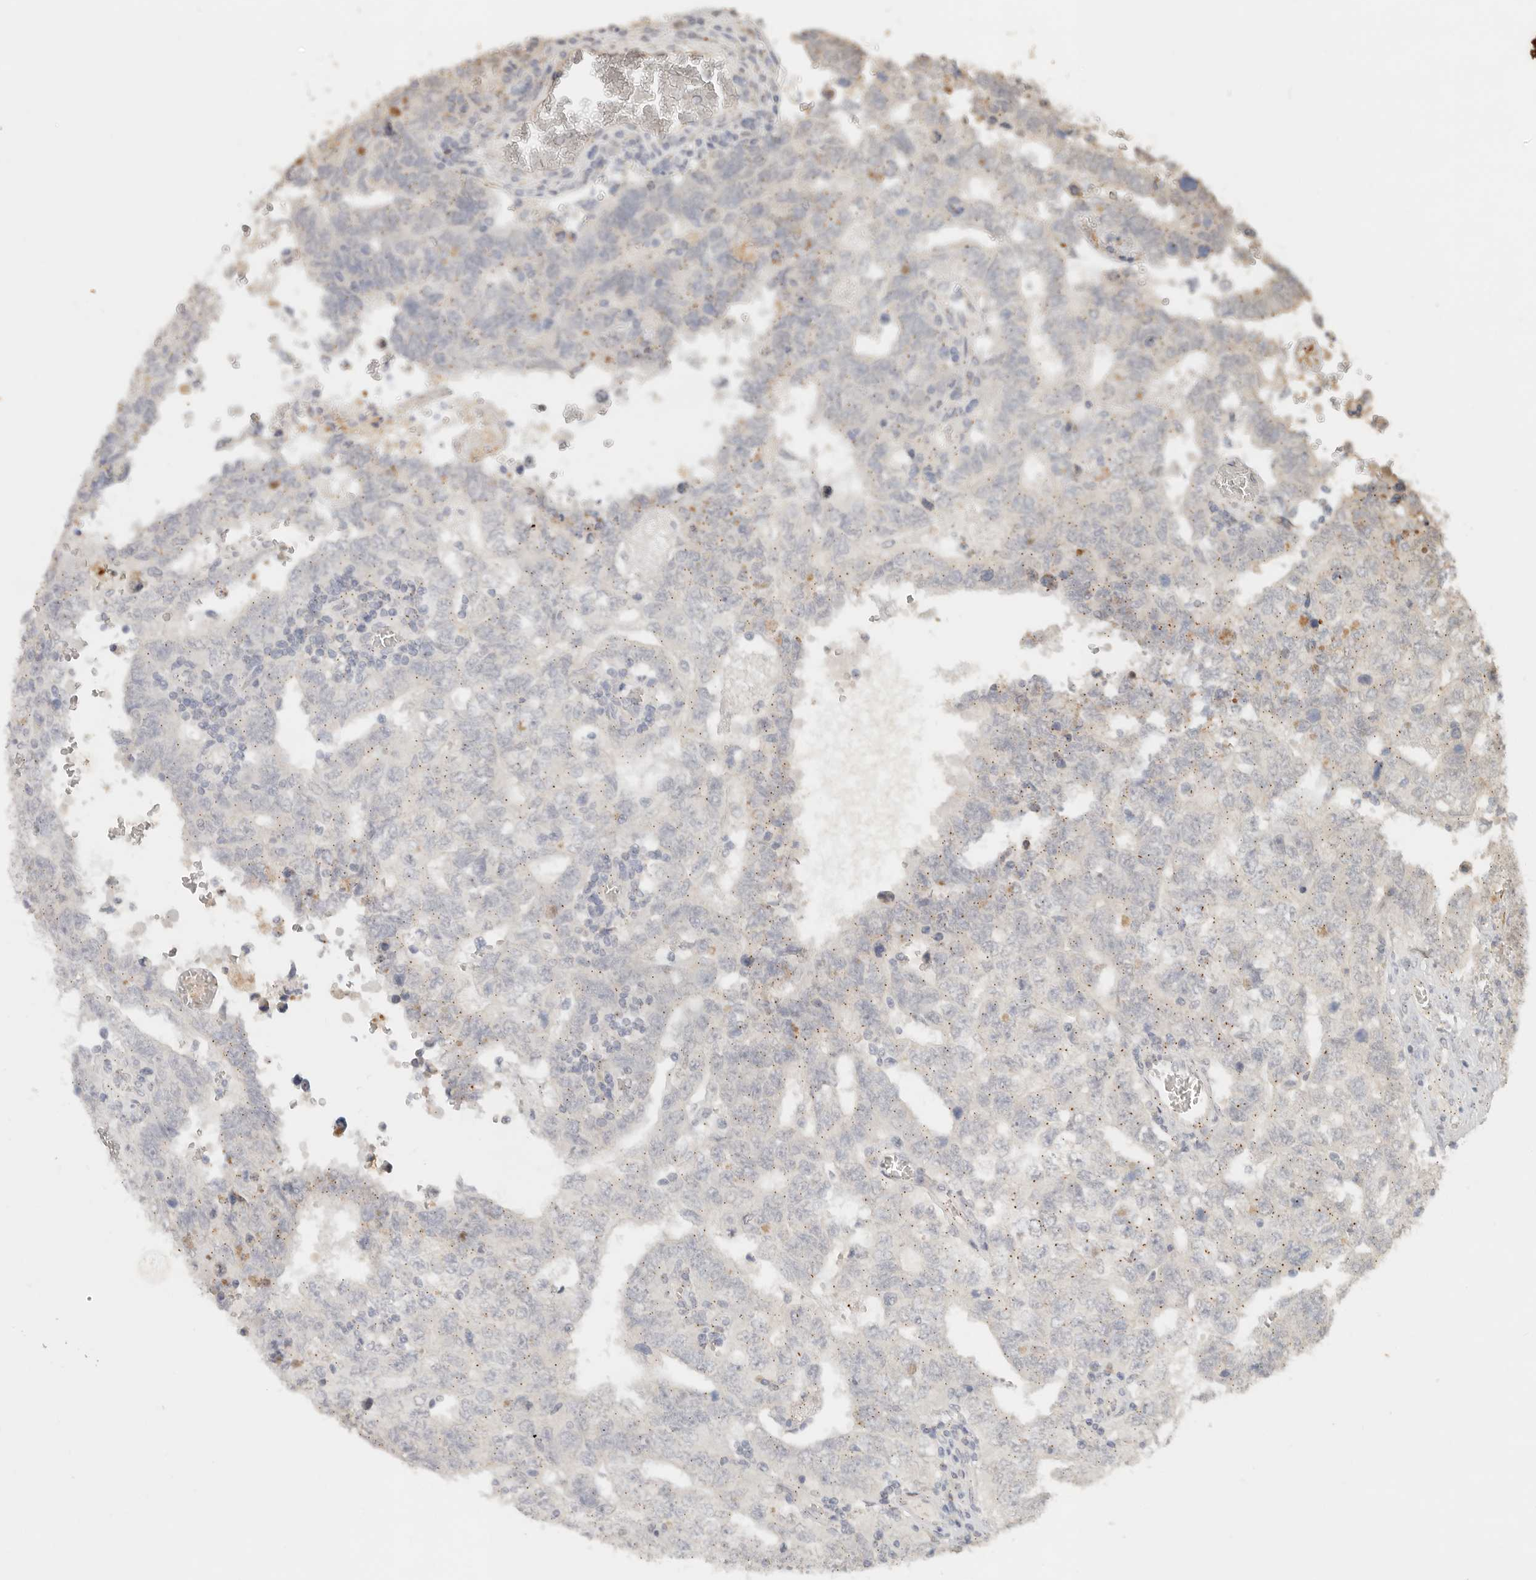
{"staining": {"intensity": "negative", "quantity": "none", "location": "none"}, "tissue": "testis cancer", "cell_type": "Tumor cells", "image_type": "cancer", "snomed": [{"axis": "morphology", "description": "Carcinoma, Embryonal, NOS"}, {"axis": "topography", "description": "Testis"}], "caption": "A histopathology image of embryonal carcinoma (testis) stained for a protein demonstrates no brown staining in tumor cells.", "gene": "LMO4", "patient": {"sex": "male", "age": 26}}